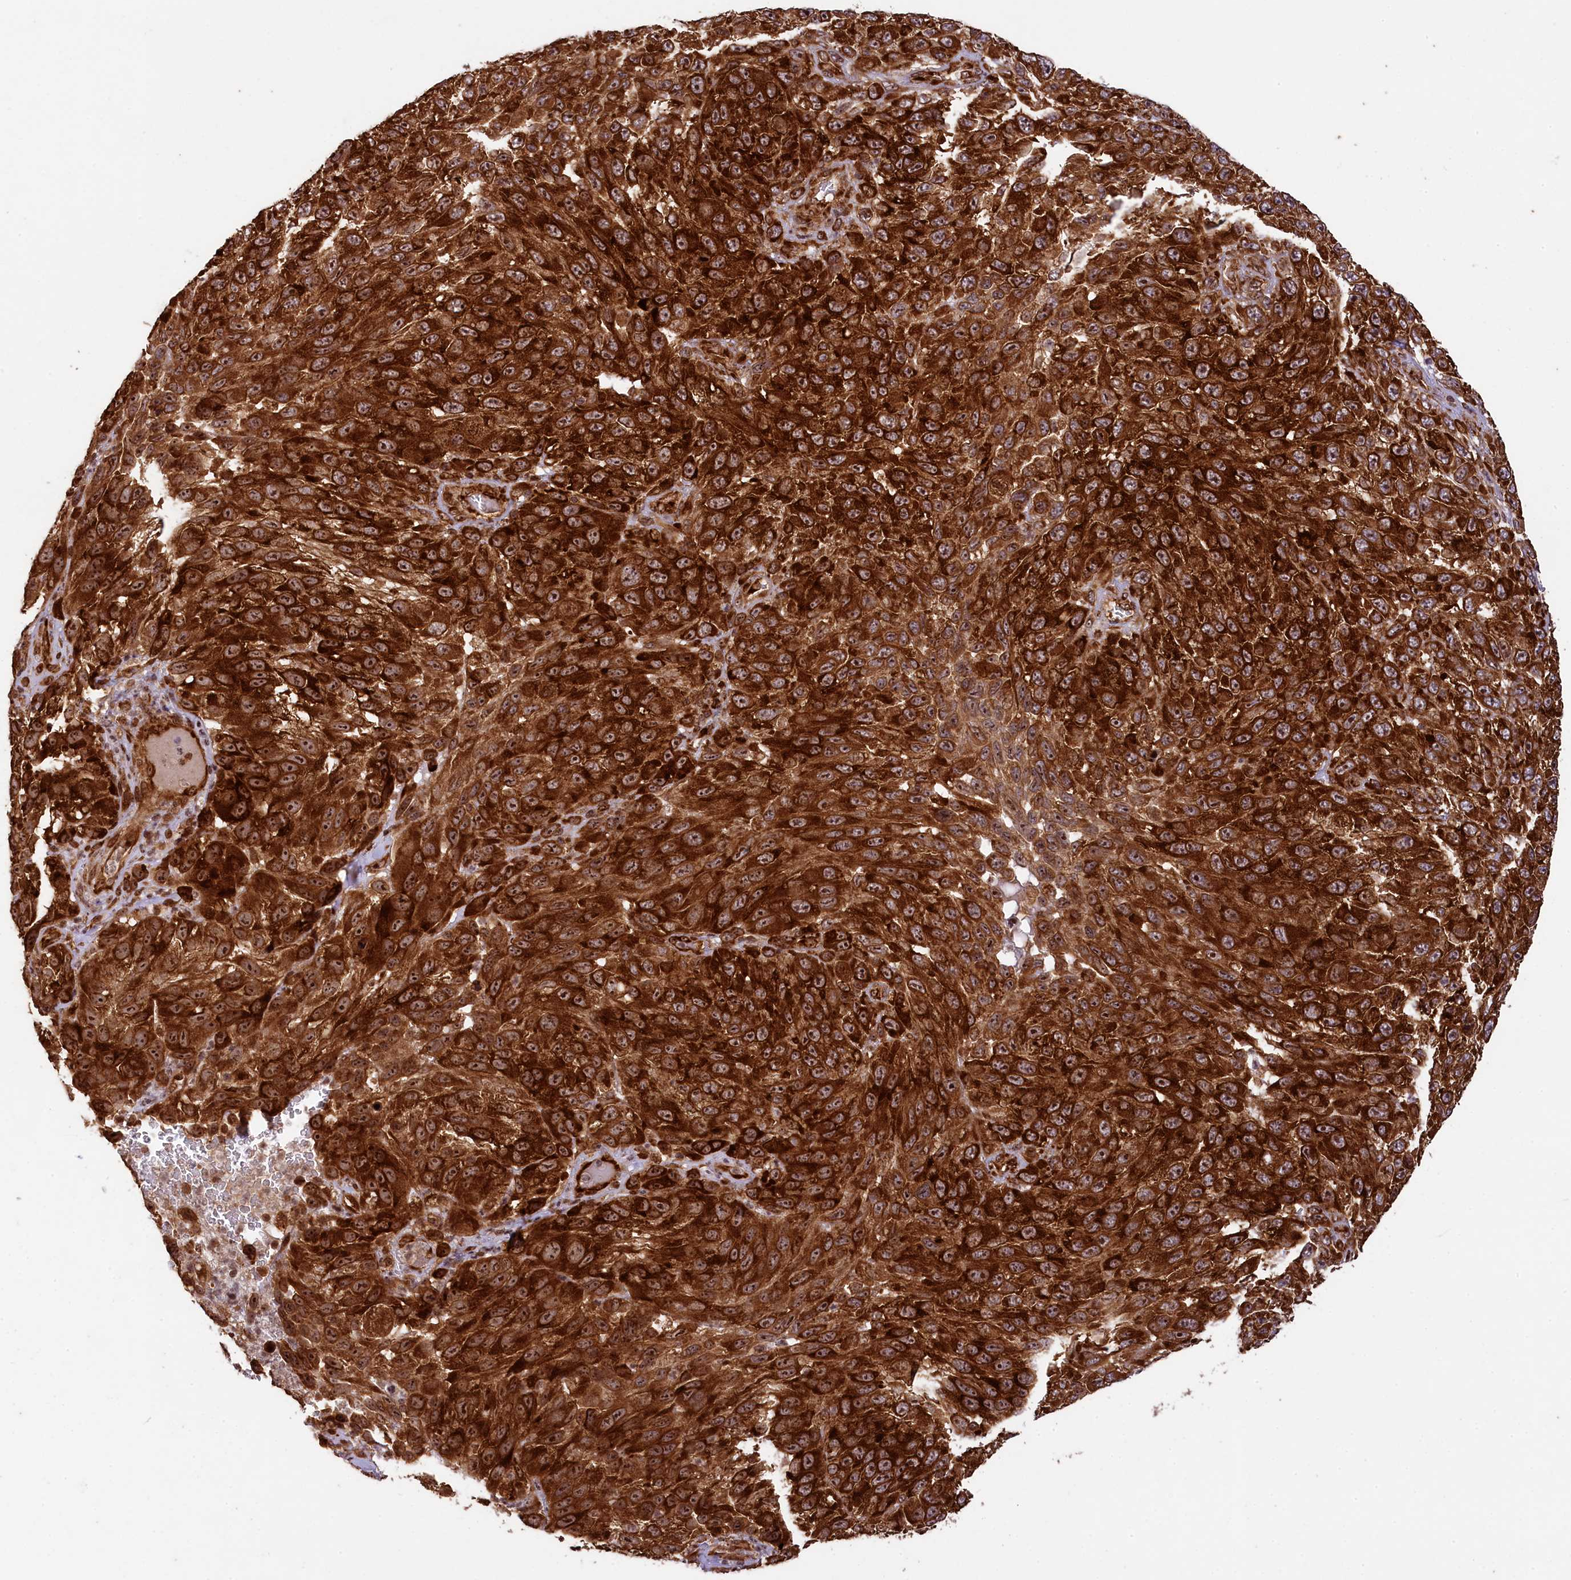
{"staining": {"intensity": "strong", "quantity": ">75%", "location": "cytoplasmic/membranous,nuclear"}, "tissue": "melanoma", "cell_type": "Tumor cells", "image_type": "cancer", "snomed": [{"axis": "morphology", "description": "Malignant melanoma, NOS"}, {"axis": "topography", "description": "Skin"}], "caption": "A brown stain shows strong cytoplasmic/membranous and nuclear positivity of a protein in human malignant melanoma tumor cells. The staining was performed using DAB to visualize the protein expression in brown, while the nuclei were stained in blue with hematoxylin (Magnification: 20x).", "gene": "LARP4", "patient": {"sex": "female", "age": 96}}